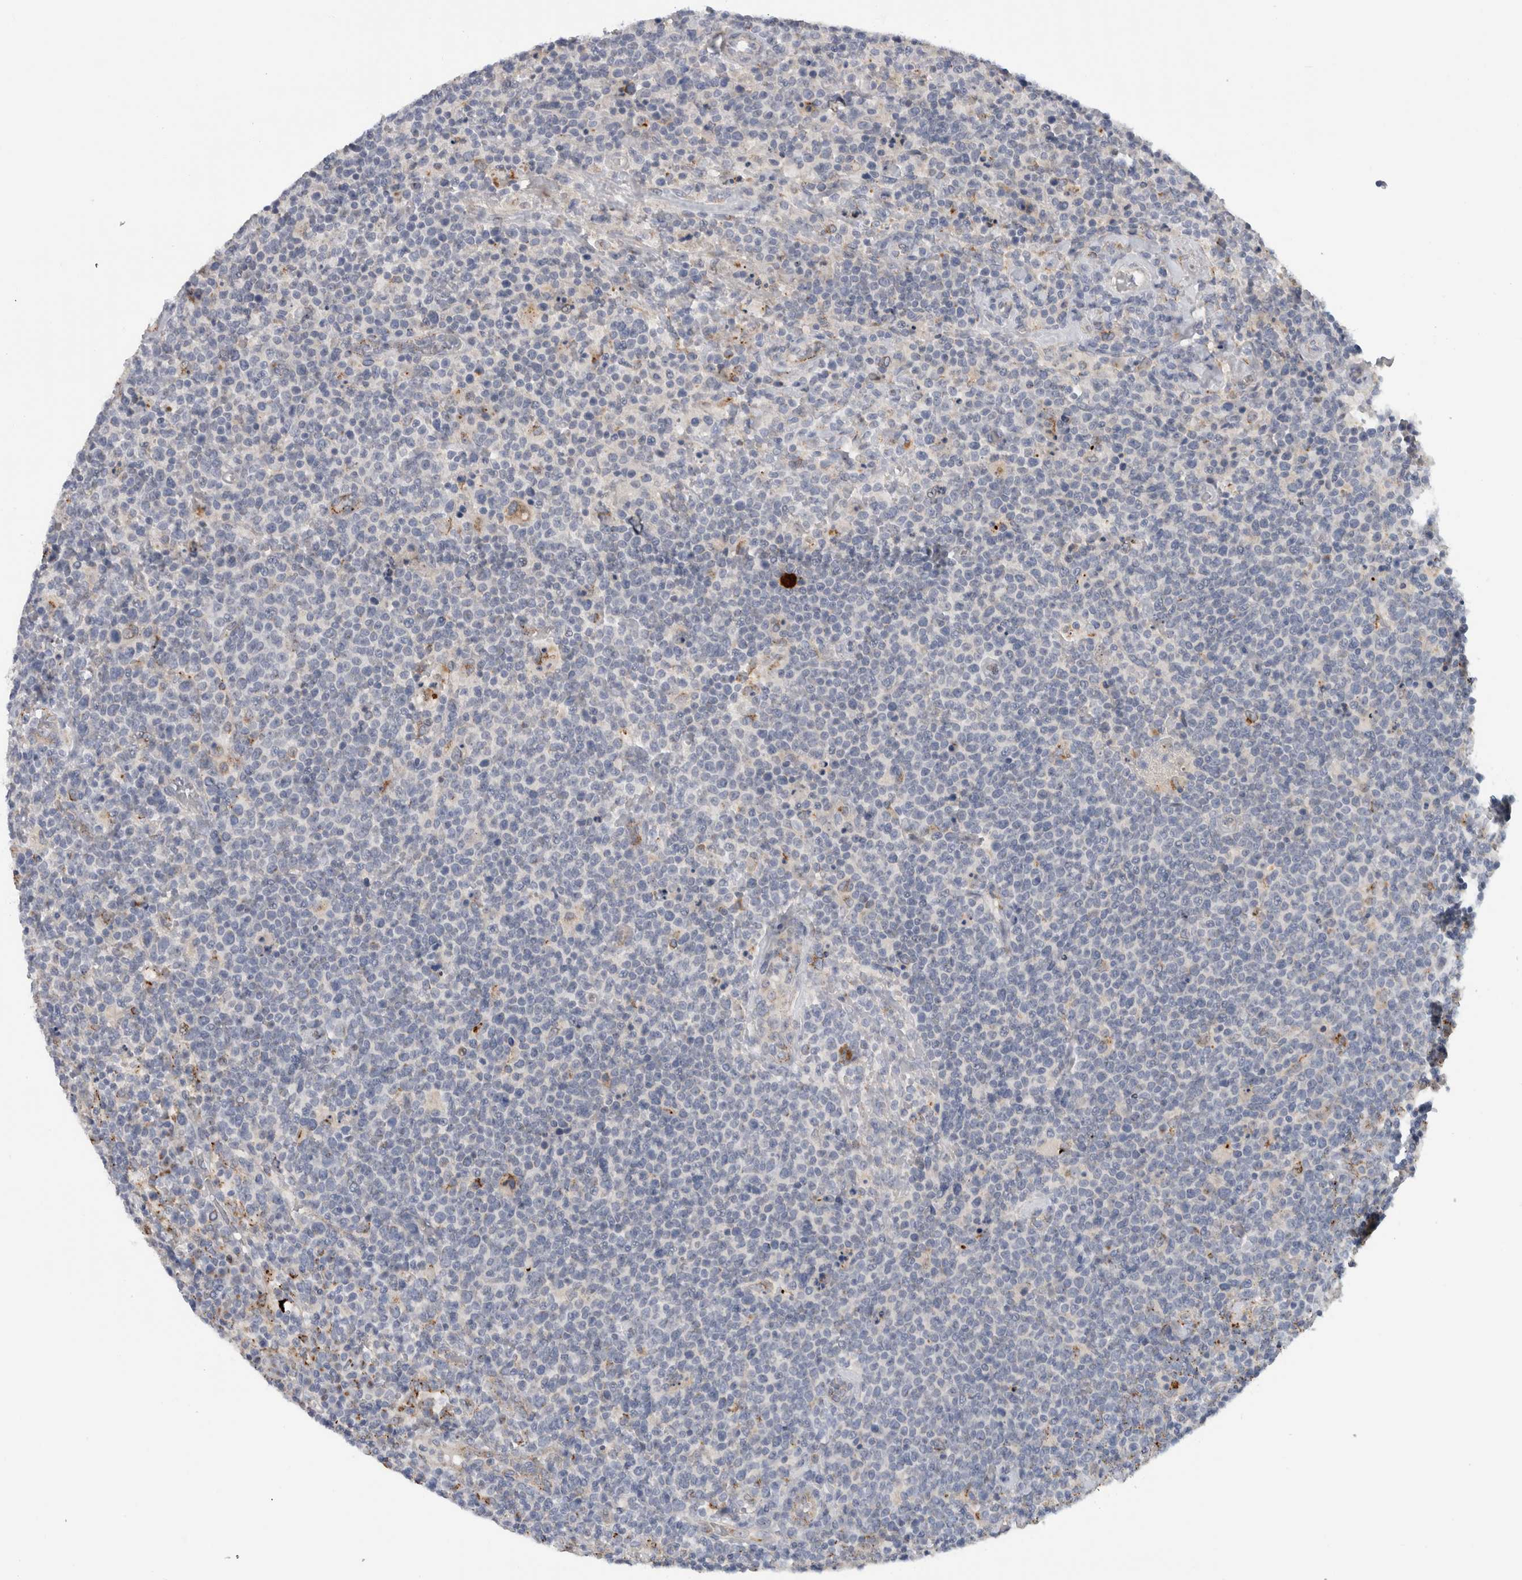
{"staining": {"intensity": "negative", "quantity": "none", "location": "none"}, "tissue": "lymphoma", "cell_type": "Tumor cells", "image_type": "cancer", "snomed": [{"axis": "morphology", "description": "Malignant lymphoma, non-Hodgkin's type, High grade"}, {"axis": "topography", "description": "Lymph node"}], "caption": "There is no significant expression in tumor cells of high-grade malignant lymphoma, non-Hodgkin's type. (Stains: DAB immunohistochemistry (IHC) with hematoxylin counter stain, Microscopy: brightfield microscopy at high magnification).", "gene": "MGAT1", "patient": {"sex": "male", "age": 61}}